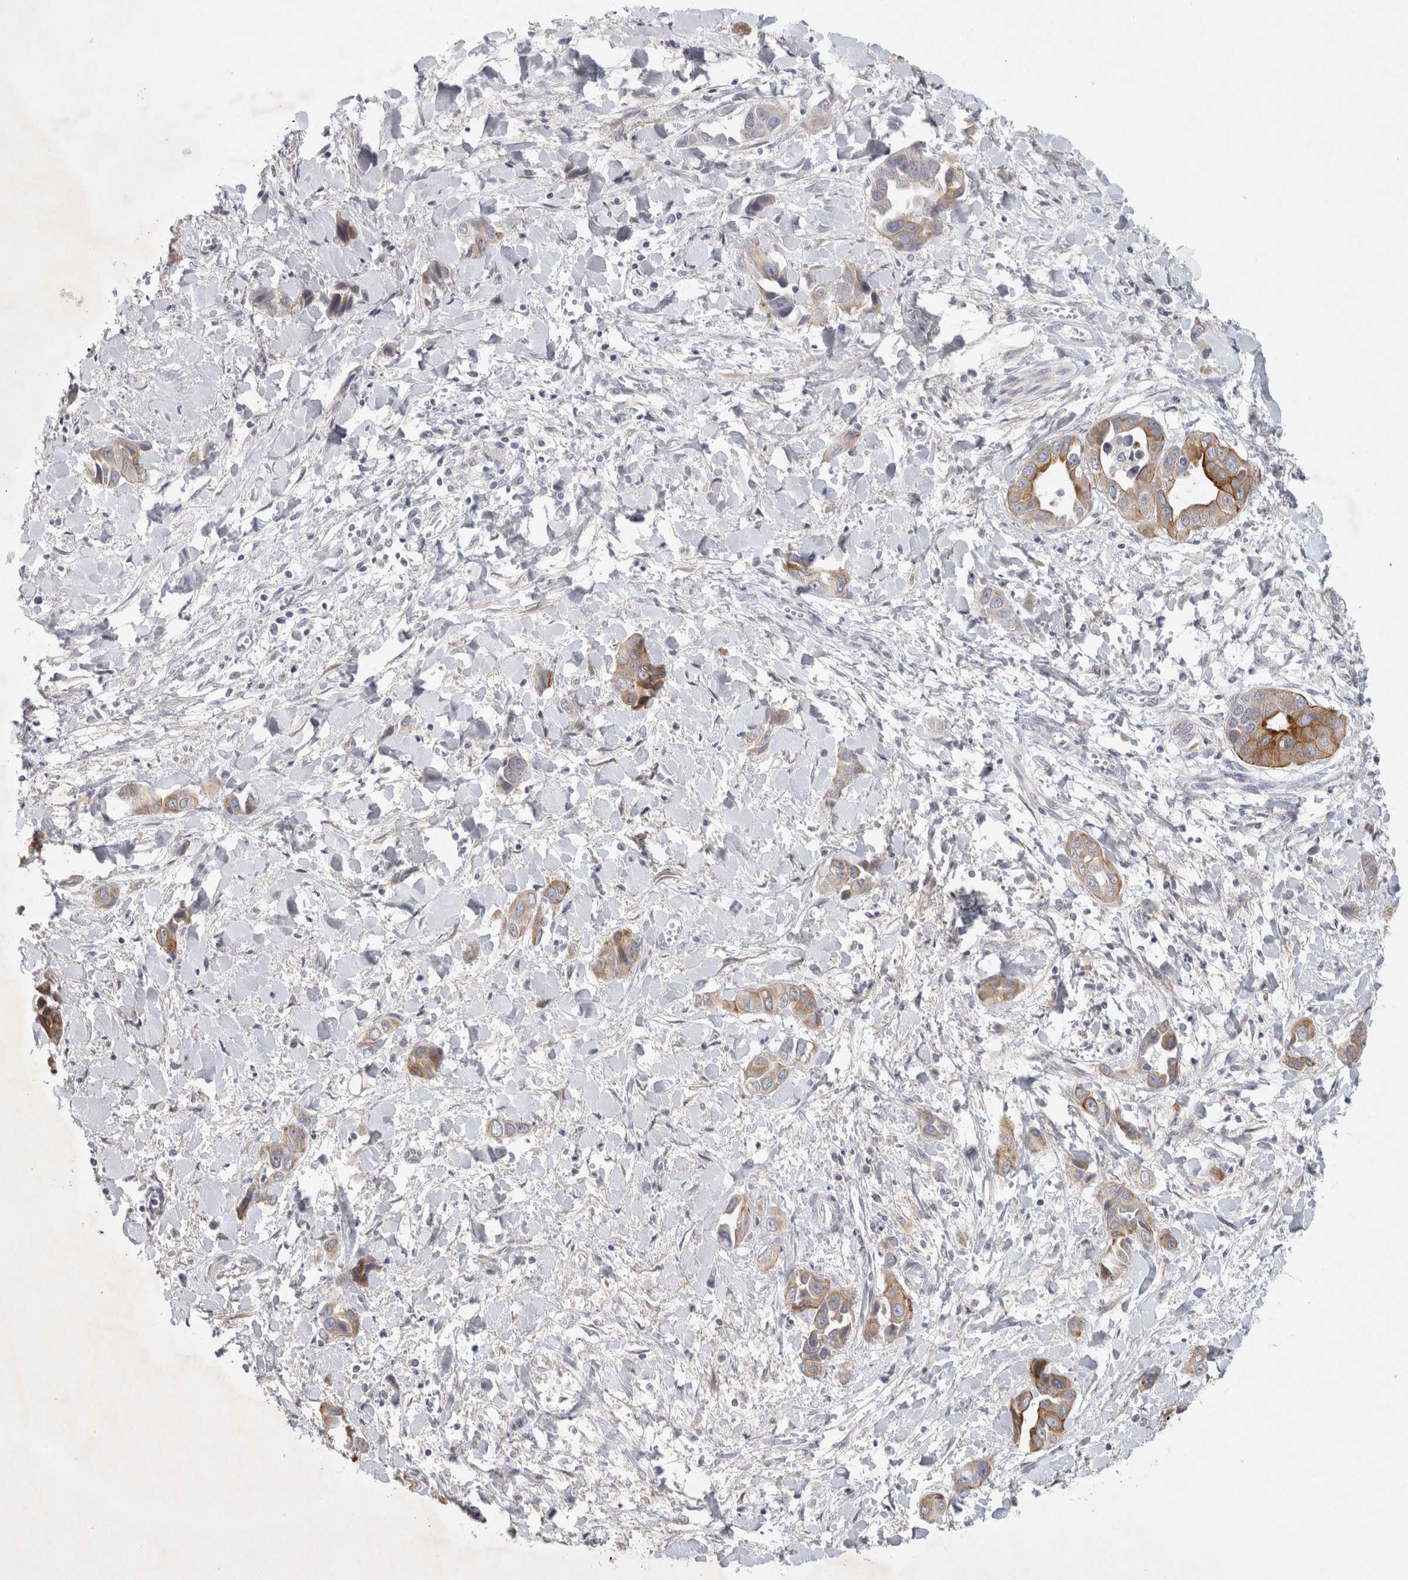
{"staining": {"intensity": "strong", "quantity": ">75%", "location": "cytoplasmic/membranous"}, "tissue": "liver cancer", "cell_type": "Tumor cells", "image_type": "cancer", "snomed": [{"axis": "morphology", "description": "Cholangiocarcinoma"}, {"axis": "topography", "description": "Liver"}], "caption": "Strong cytoplasmic/membranous positivity is seen in approximately >75% of tumor cells in liver cancer (cholangiocarcinoma). Nuclei are stained in blue.", "gene": "BZW2", "patient": {"sex": "female", "age": 52}}